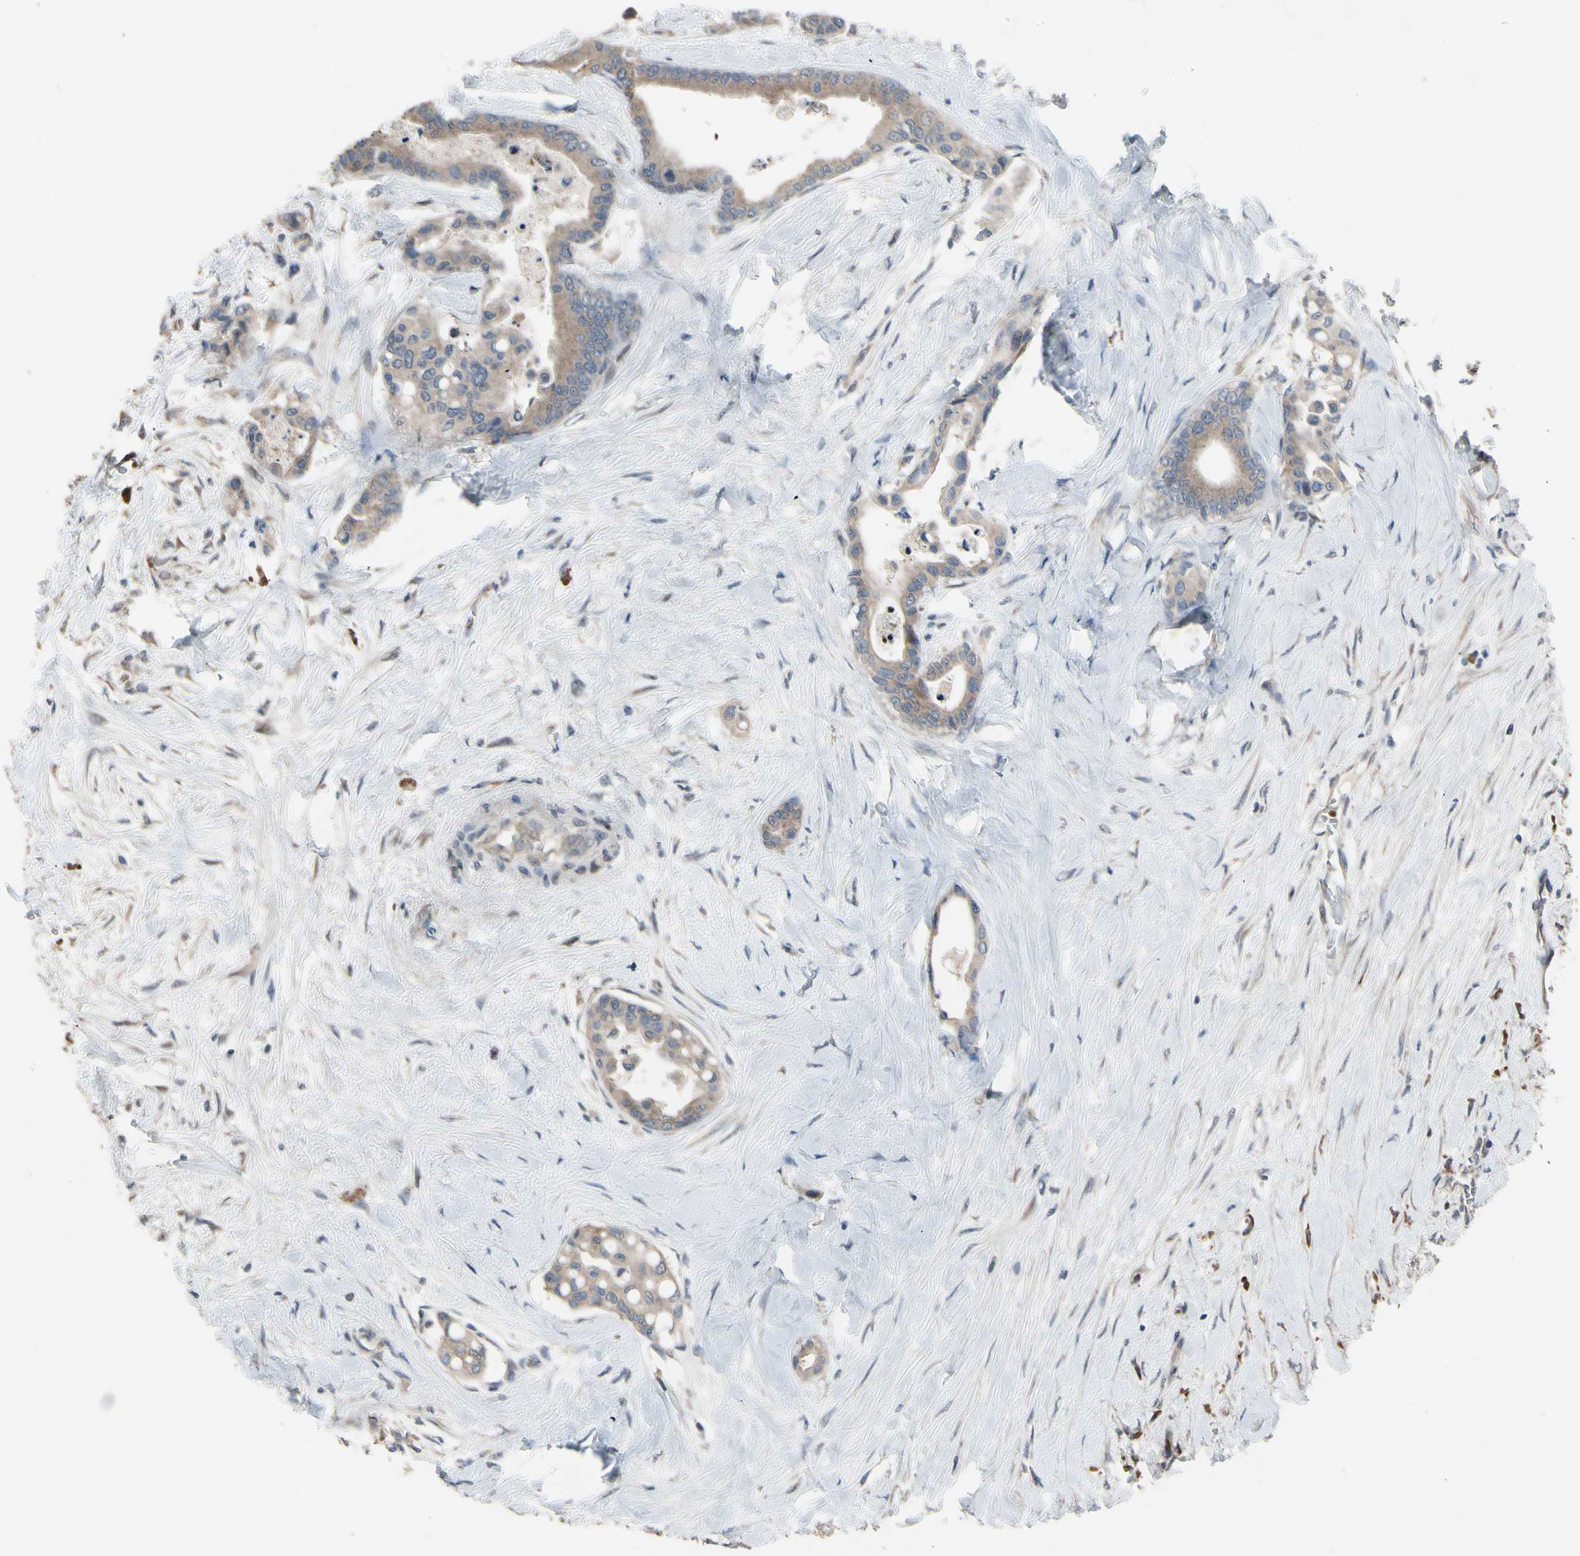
{"staining": {"intensity": "weak", "quantity": ">75%", "location": "cytoplasmic/membranous"}, "tissue": "colorectal cancer", "cell_type": "Tumor cells", "image_type": "cancer", "snomed": [{"axis": "morphology", "description": "Normal tissue, NOS"}, {"axis": "morphology", "description": "Adenocarcinoma, NOS"}, {"axis": "topography", "description": "Colon"}], "caption": "High-magnification brightfield microscopy of adenocarcinoma (colorectal) stained with DAB (brown) and counterstained with hematoxylin (blue). tumor cells exhibit weak cytoplasmic/membranous expression is seen in approximately>75% of cells.", "gene": "SNX29", "patient": {"sex": "male", "age": 82}}